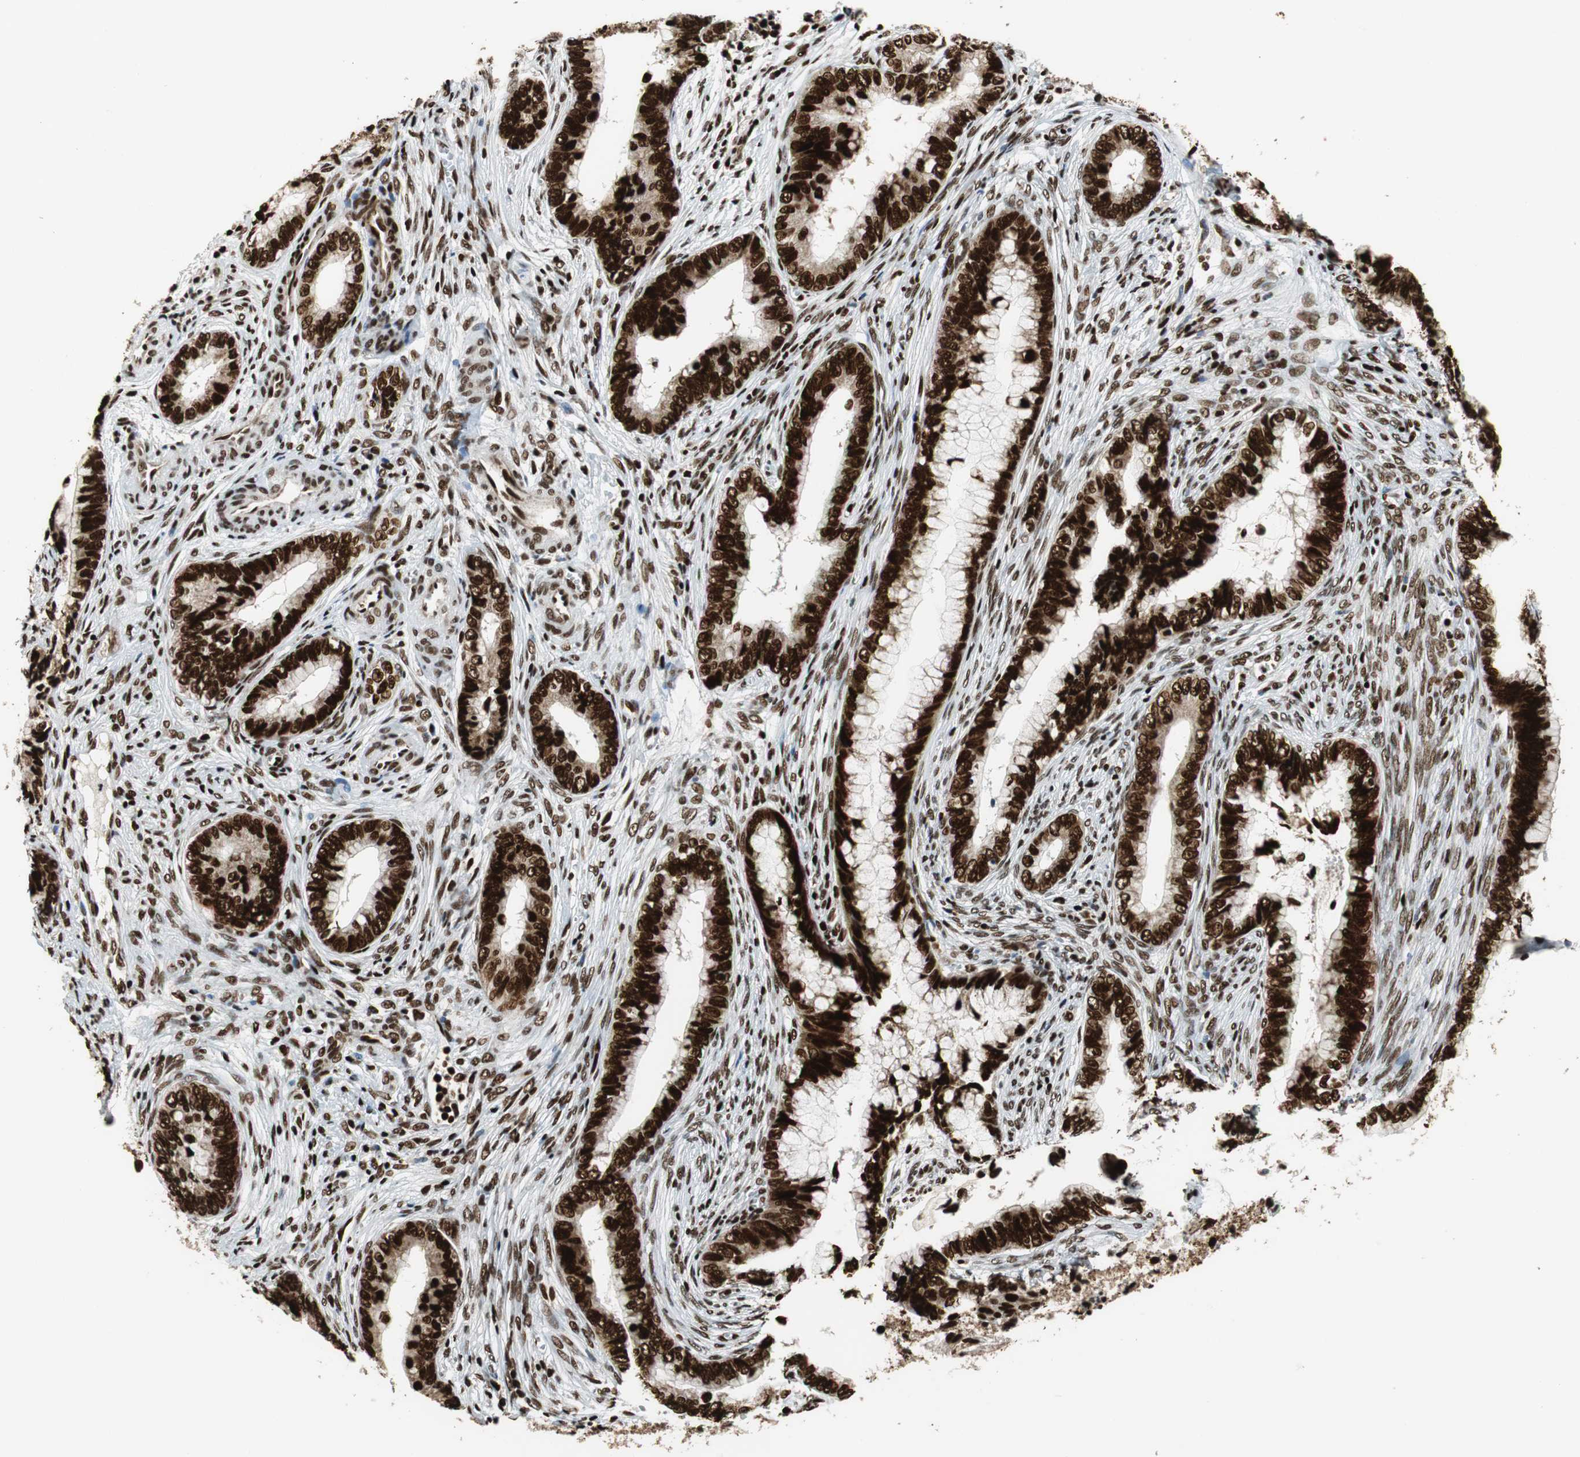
{"staining": {"intensity": "strong", "quantity": ">75%", "location": "cytoplasmic/membranous,nuclear"}, "tissue": "cervical cancer", "cell_type": "Tumor cells", "image_type": "cancer", "snomed": [{"axis": "morphology", "description": "Adenocarcinoma, NOS"}, {"axis": "topography", "description": "Cervix"}], "caption": "IHC image of neoplastic tissue: human cervical cancer stained using IHC exhibits high levels of strong protein expression localized specifically in the cytoplasmic/membranous and nuclear of tumor cells, appearing as a cytoplasmic/membranous and nuclear brown color.", "gene": "HDAC1", "patient": {"sex": "female", "age": 44}}